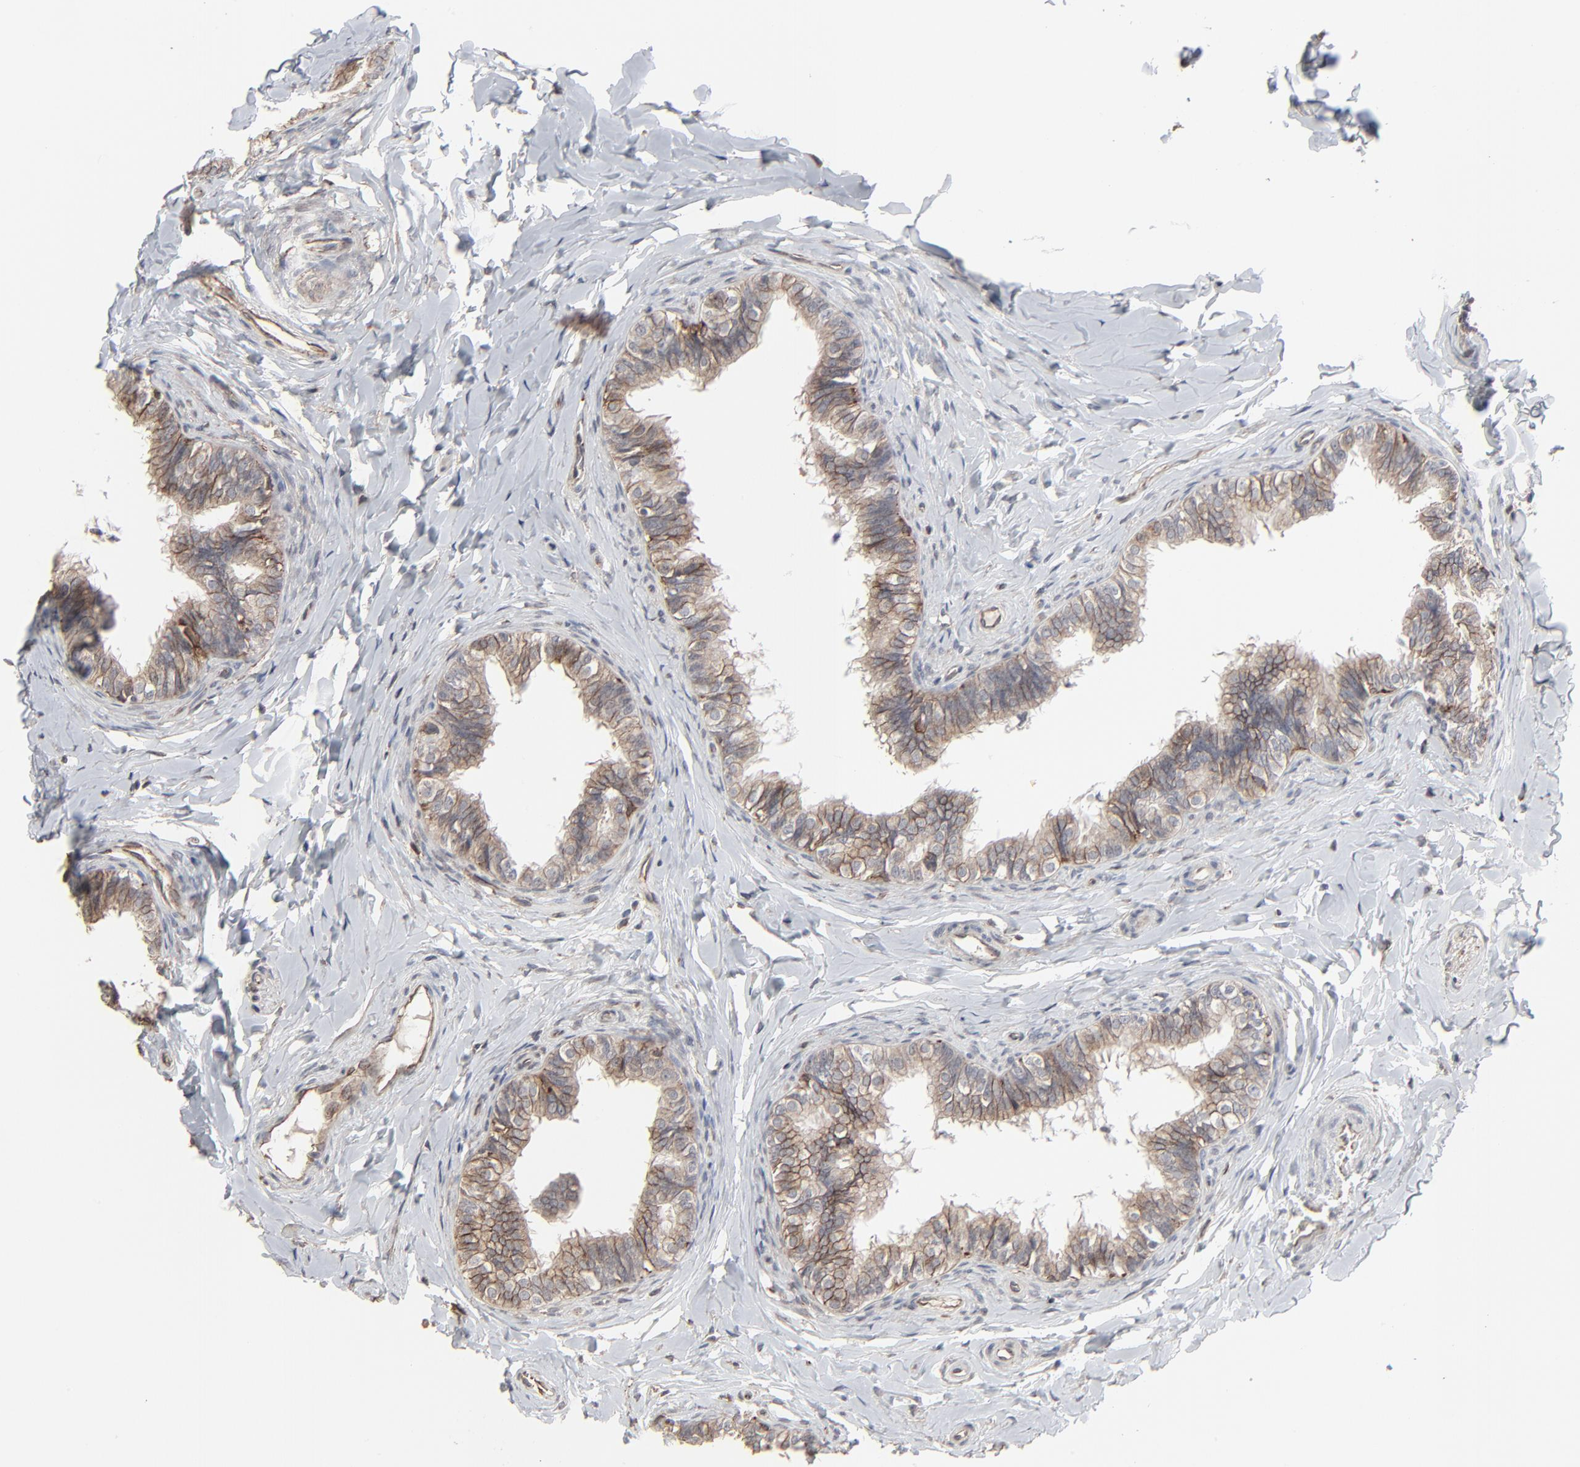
{"staining": {"intensity": "moderate", "quantity": ">75%", "location": "cytoplasmic/membranous"}, "tissue": "epididymis", "cell_type": "Glandular cells", "image_type": "normal", "snomed": [{"axis": "morphology", "description": "Normal tissue, NOS"}, {"axis": "topography", "description": "Epididymis"}], "caption": "Brown immunohistochemical staining in benign epididymis reveals moderate cytoplasmic/membranous staining in about >75% of glandular cells. (DAB IHC, brown staining for protein, blue staining for nuclei).", "gene": "CTNND1", "patient": {"sex": "male", "age": 26}}